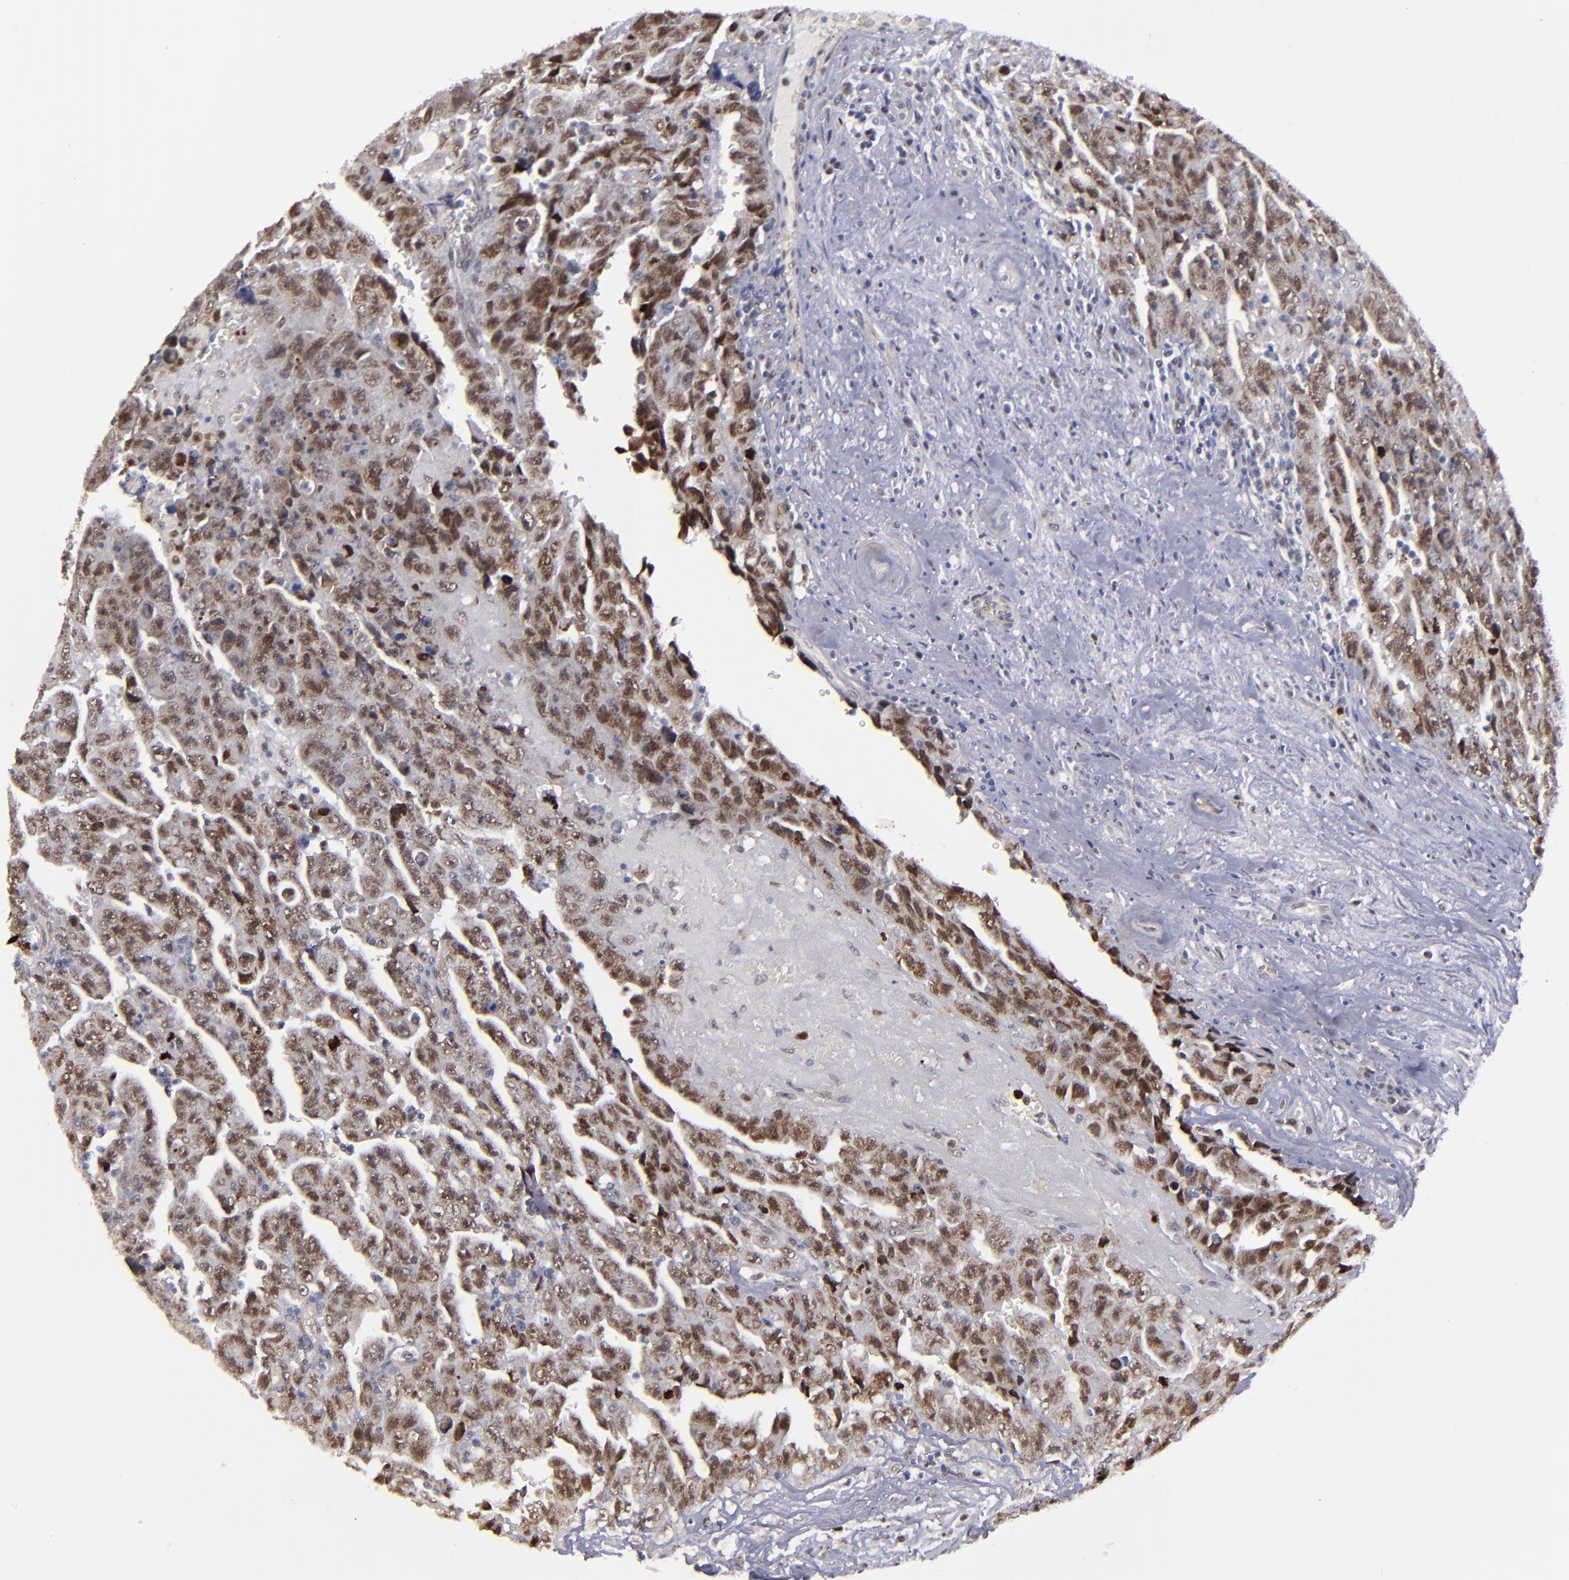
{"staining": {"intensity": "strong", "quantity": ">75%", "location": "nuclear"}, "tissue": "testis cancer", "cell_type": "Tumor cells", "image_type": "cancer", "snomed": [{"axis": "morphology", "description": "Carcinoma, Embryonal, NOS"}, {"axis": "topography", "description": "Testis"}], "caption": "Embryonal carcinoma (testis) stained with a brown dye exhibits strong nuclear positive staining in approximately >75% of tumor cells.", "gene": "RREB1", "patient": {"sex": "male", "age": 28}}